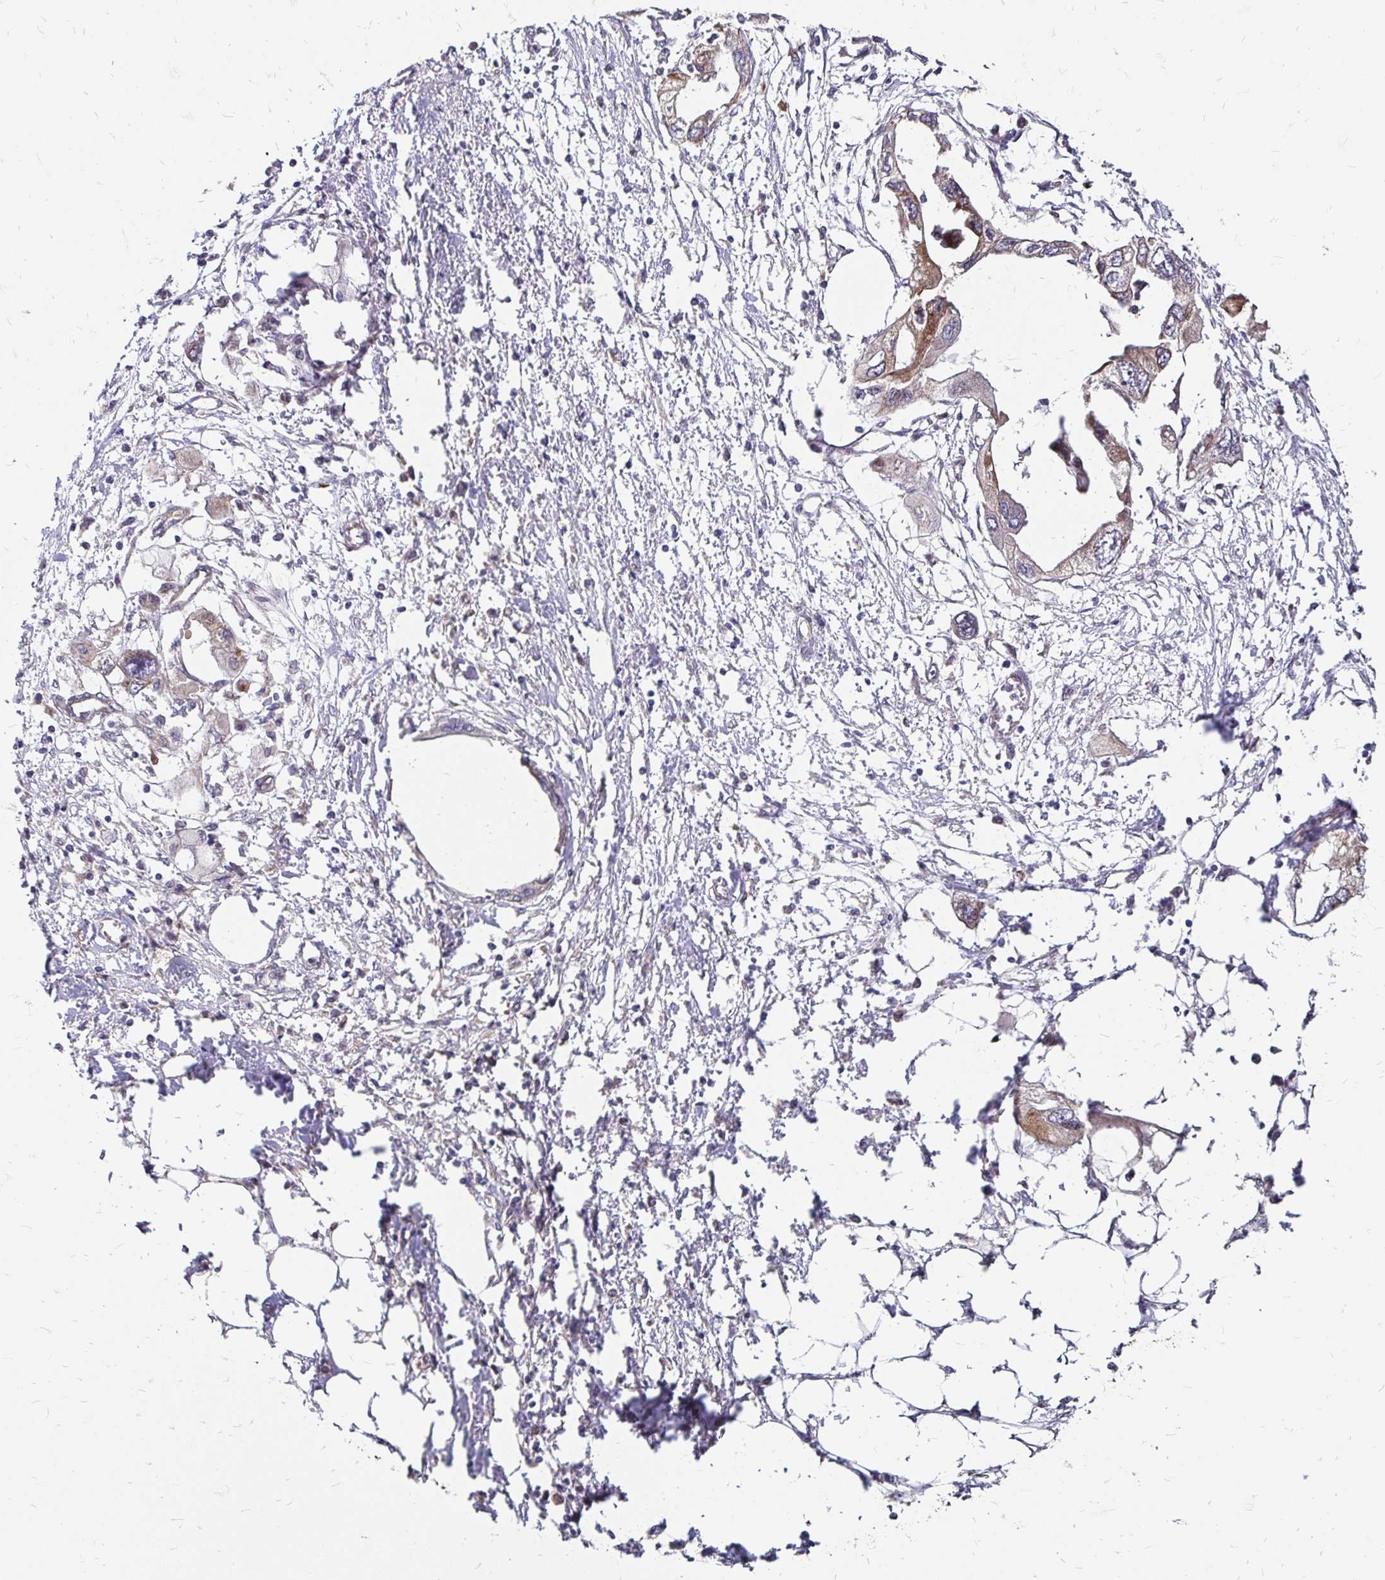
{"staining": {"intensity": "weak", "quantity": "<25%", "location": "cytoplasmic/membranous"}, "tissue": "endometrial cancer", "cell_type": "Tumor cells", "image_type": "cancer", "snomed": [{"axis": "morphology", "description": "Adenocarcinoma, NOS"}, {"axis": "morphology", "description": "Adenocarcinoma, metastatic, NOS"}, {"axis": "topography", "description": "Adipose tissue"}, {"axis": "topography", "description": "Endometrium"}], "caption": "An immunohistochemistry (IHC) histopathology image of endometrial adenocarcinoma is shown. There is no staining in tumor cells of endometrial adenocarcinoma.", "gene": "ZW10", "patient": {"sex": "female", "age": 67}}